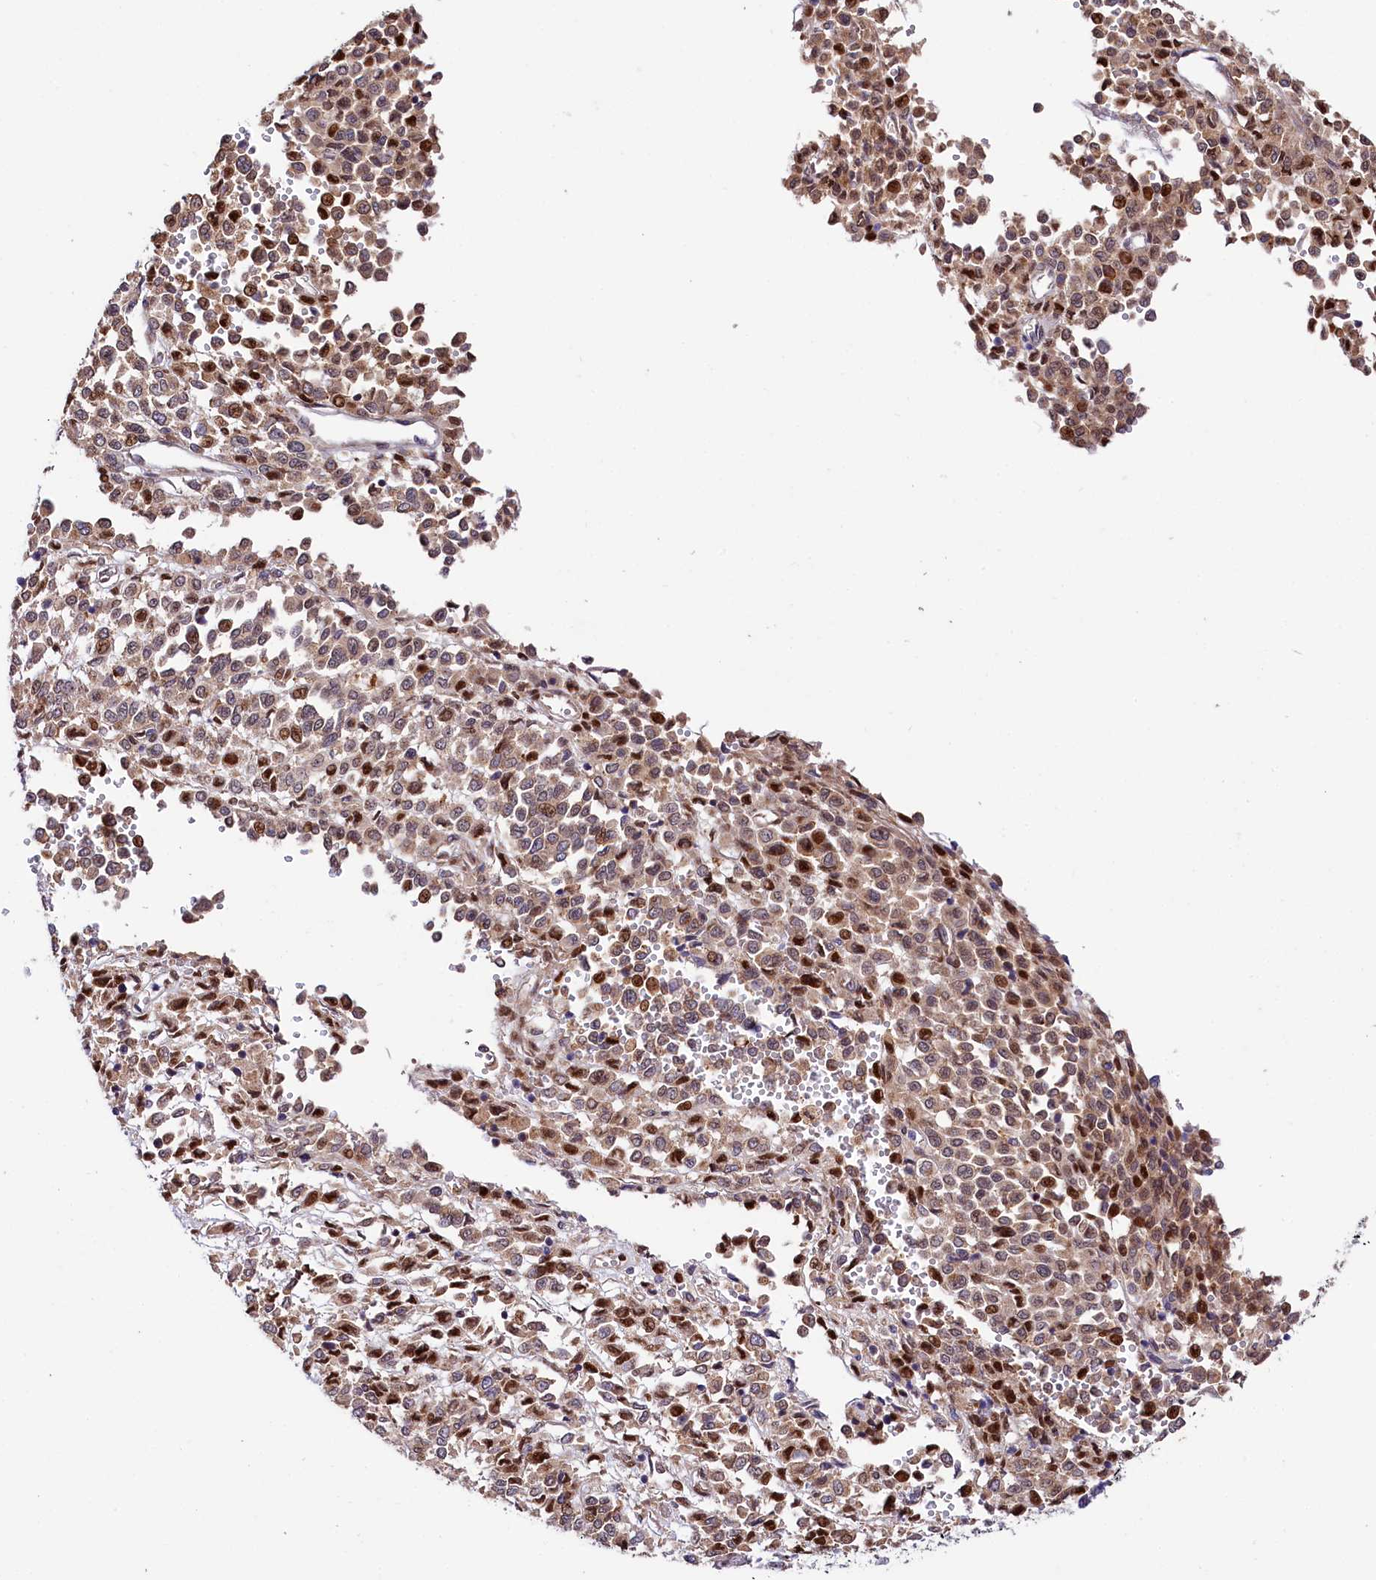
{"staining": {"intensity": "moderate", "quantity": ">75%", "location": "cytoplasmic/membranous,nuclear"}, "tissue": "melanoma", "cell_type": "Tumor cells", "image_type": "cancer", "snomed": [{"axis": "morphology", "description": "Malignant melanoma, Metastatic site"}, {"axis": "topography", "description": "Pancreas"}], "caption": "DAB immunohistochemical staining of melanoma displays moderate cytoplasmic/membranous and nuclear protein positivity in about >75% of tumor cells.", "gene": "PDZRN3", "patient": {"sex": "female", "age": 30}}